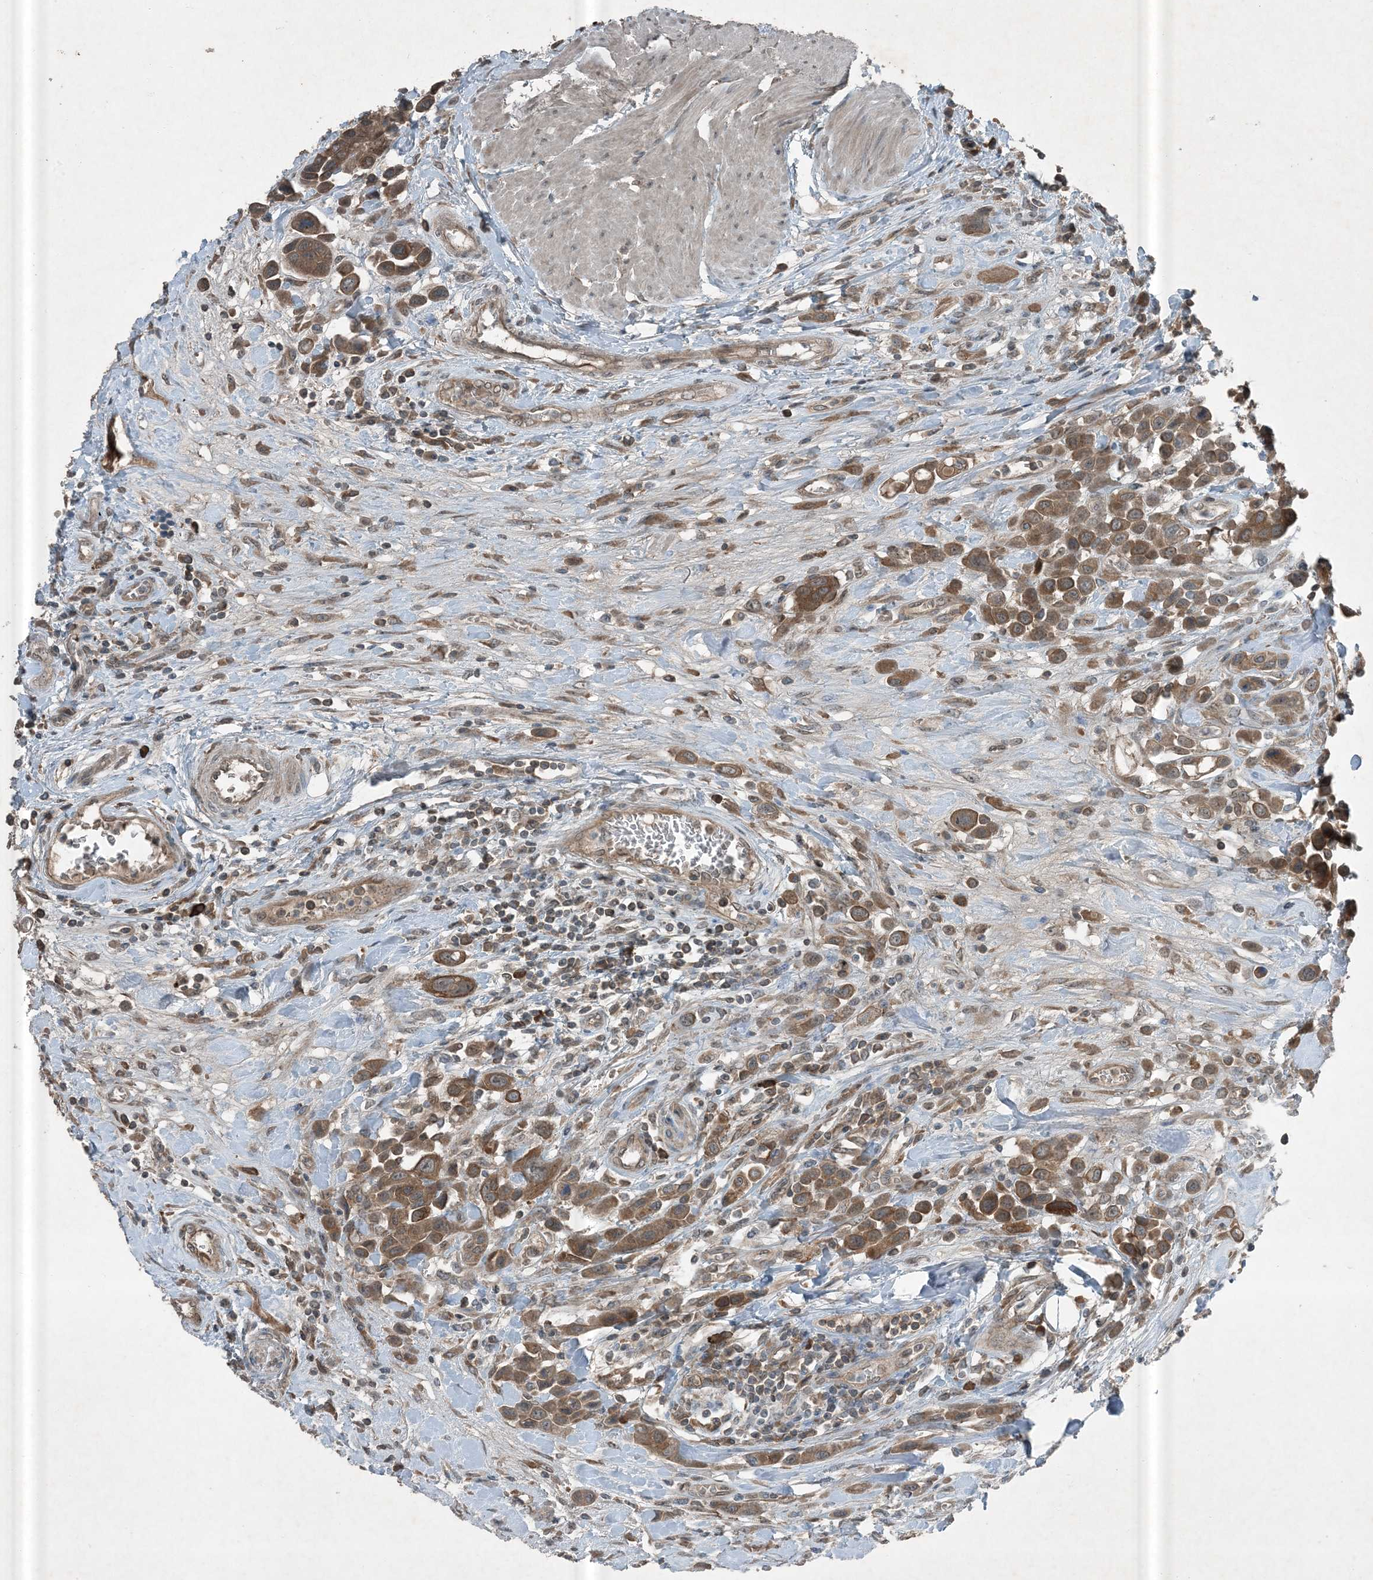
{"staining": {"intensity": "moderate", "quantity": ">75%", "location": "cytoplasmic/membranous"}, "tissue": "urothelial cancer", "cell_type": "Tumor cells", "image_type": "cancer", "snomed": [{"axis": "morphology", "description": "Urothelial carcinoma, High grade"}, {"axis": "topography", "description": "Urinary bladder"}], "caption": "Human urothelial carcinoma (high-grade) stained with a brown dye shows moderate cytoplasmic/membranous positive expression in approximately >75% of tumor cells.", "gene": "MDN1", "patient": {"sex": "male", "age": 50}}